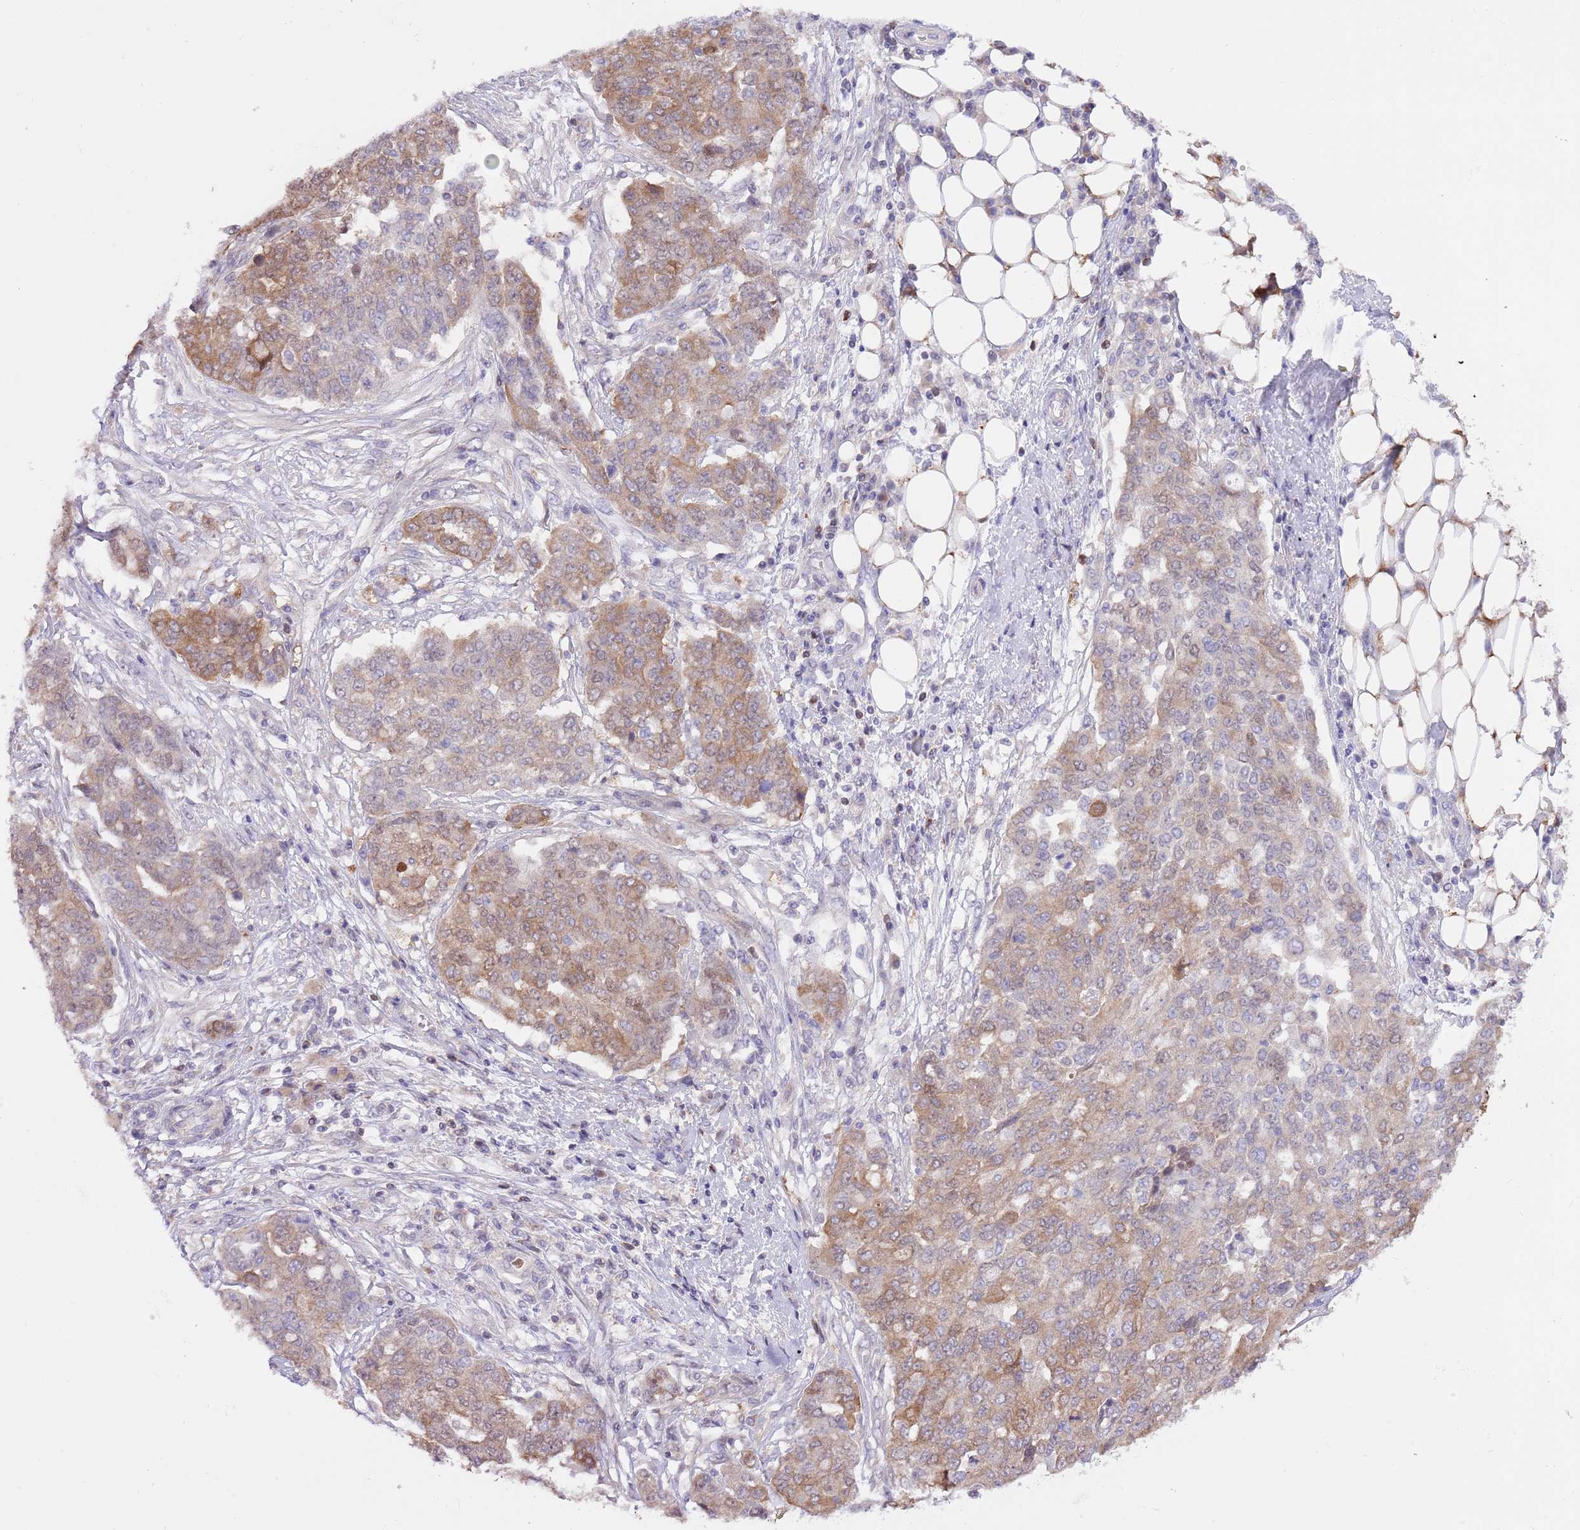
{"staining": {"intensity": "moderate", "quantity": ">75%", "location": "cytoplasmic/membranous"}, "tissue": "ovarian cancer", "cell_type": "Tumor cells", "image_type": "cancer", "snomed": [{"axis": "morphology", "description": "Cystadenocarcinoma, serous, NOS"}, {"axis": "topography", "description": "Soft tissue"}, {"axis": "topography", "description": "Ovary"}], "caption": "A high-resolution image shows immunohistochemistry staining of ovarian serous cystadenocarcinoma, which reveals moderate cytoplasmic/membranous positivity in about >75% of tumor cells.", "gene": "PRR32", "patient": {"sex": "female", "age": 57}}